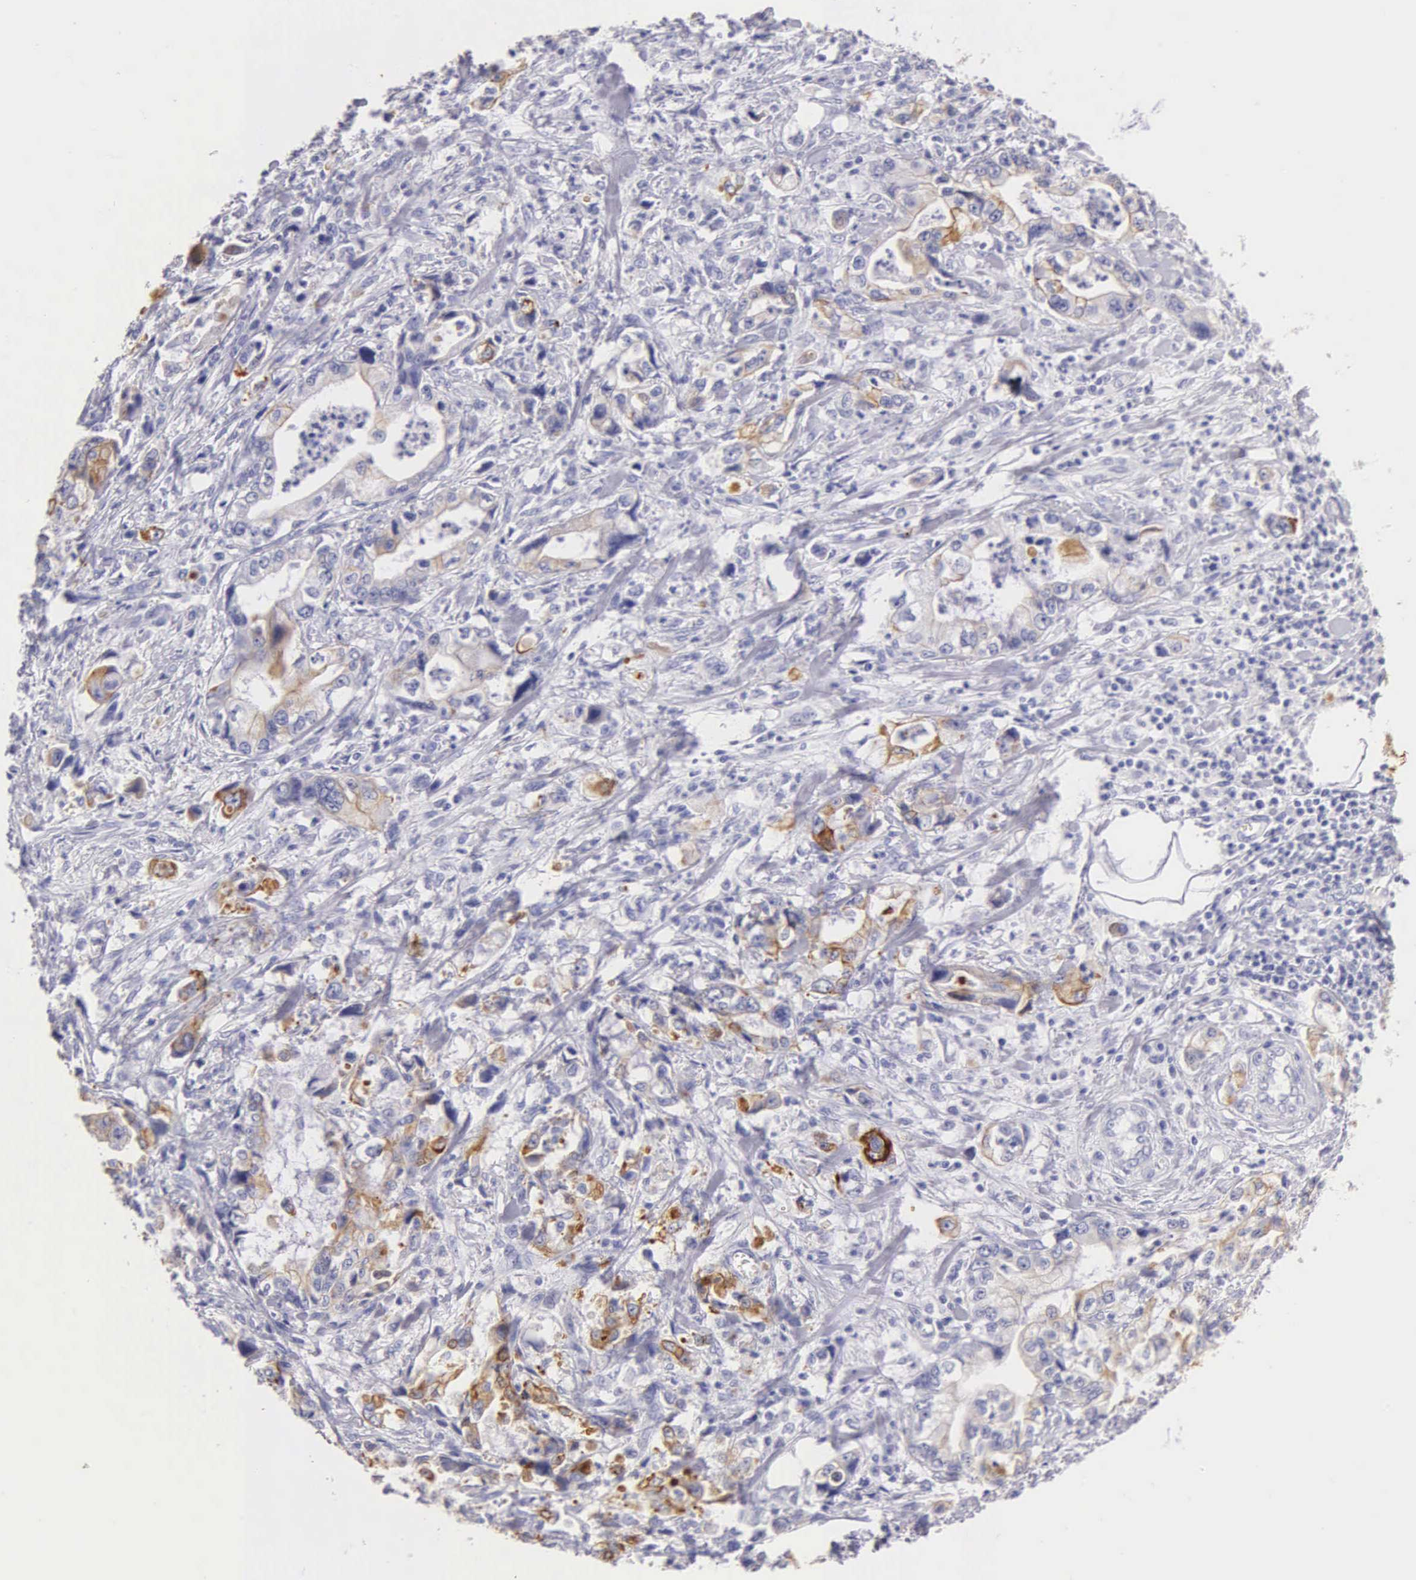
{"staining": {"intensity": "moderate", "quantity": "<25%", "location": "cytoplasmic/membranous"}, "tissue": "stomach cancer", "cell_type": "Tumor cells", "image_type": "cancer", "snomed": [{"axis": "morphology", "description": "Adenocarcinoma, NOS"}, {"axis": "topography", "description": "Pancreas"}, {"axis": "topography", "description": "Stomach, upper"}], "caption": "A brown stain shows moderate cytoplasmic/membranous expression of a protein in stomach cancer tumor cells.", "gene": "KRT17", "patient": {"sex": "male", "age": 77}}